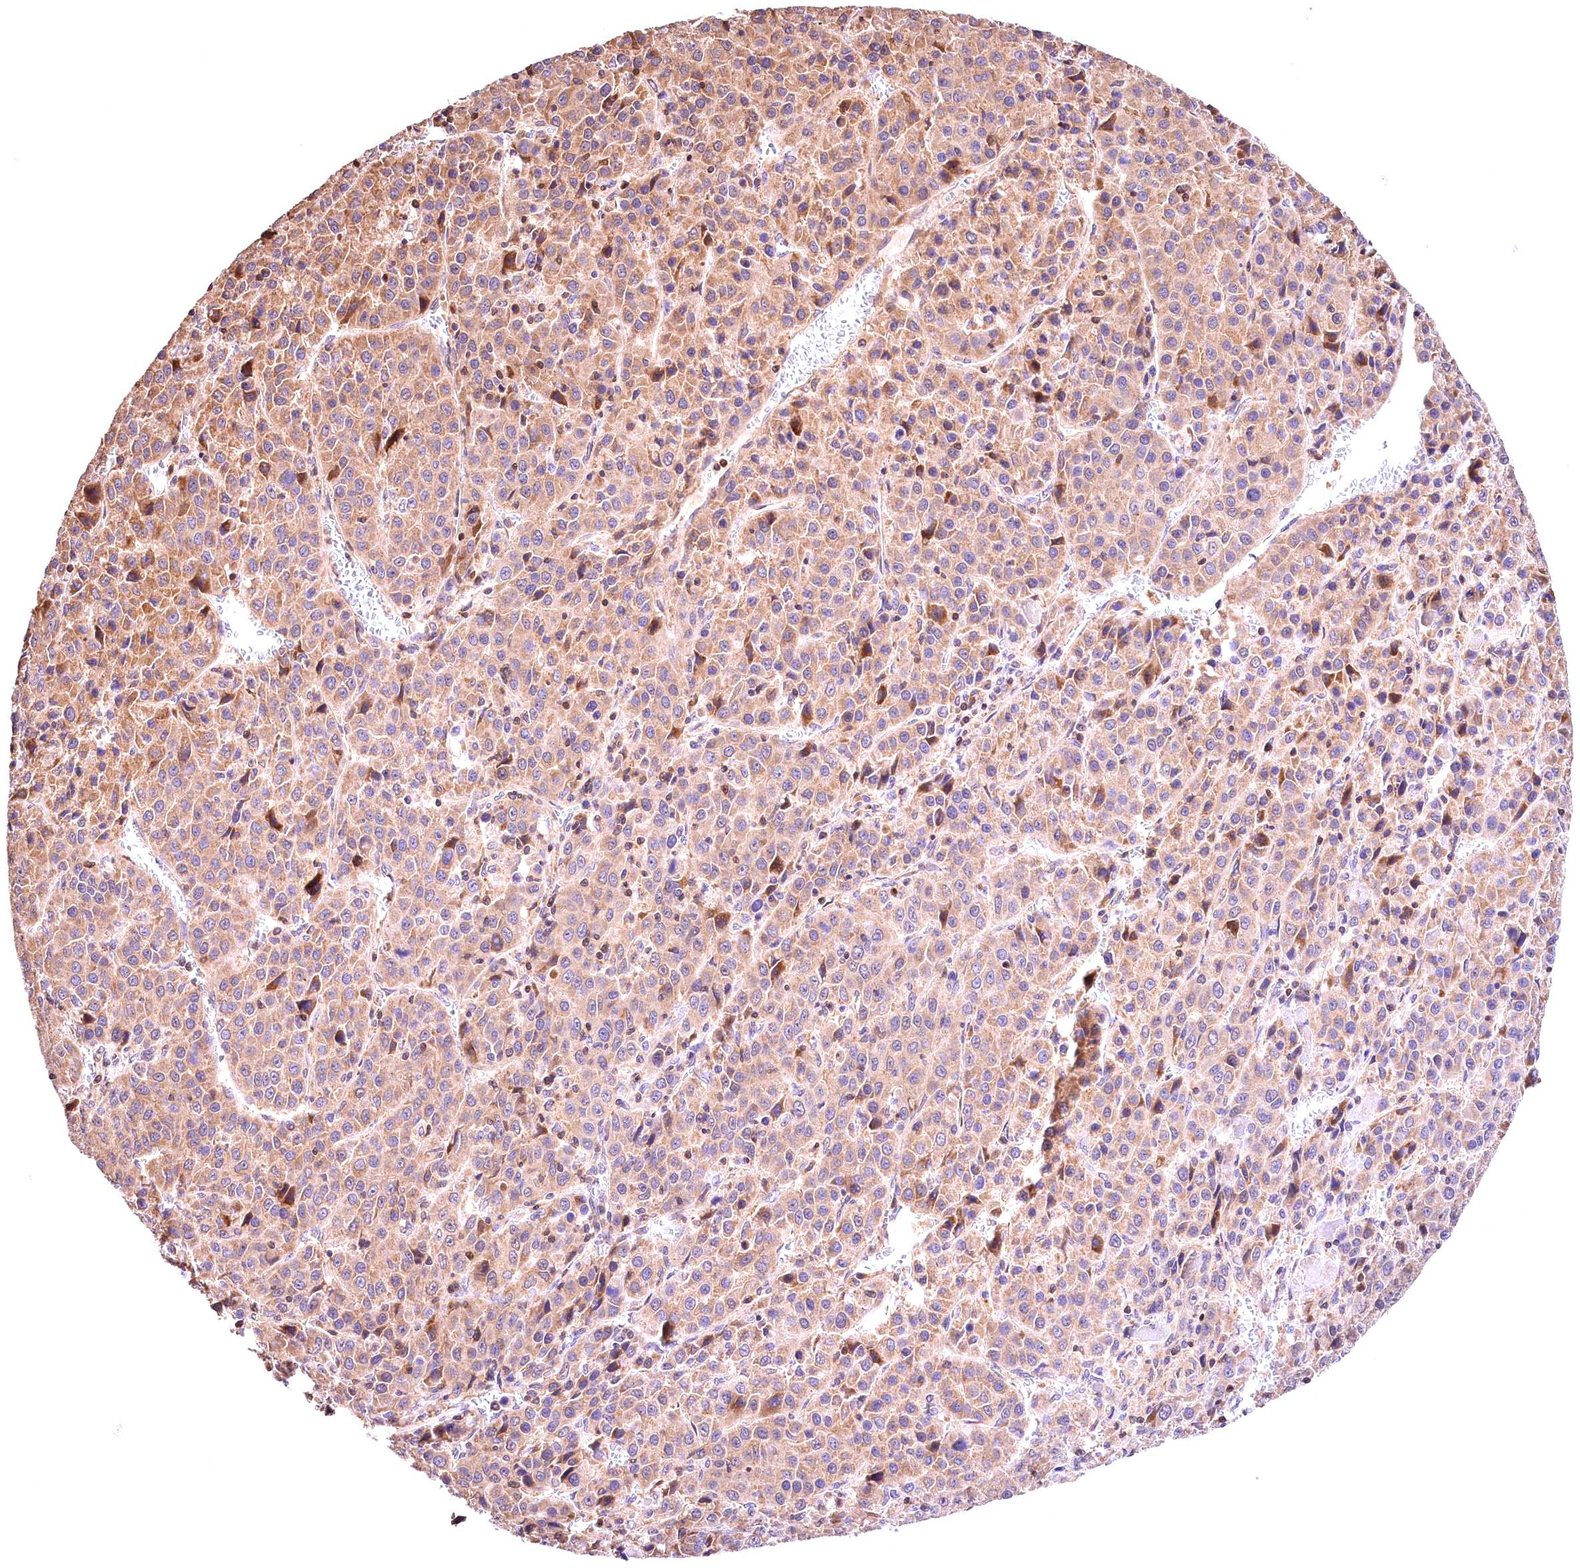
{"staining": {"intensity": "weak", "quantity": "25%-75%", "location": "cytoplasmic/membranous"}, "tissue": "liver cancer", "cell_type": "Tumor cells", "image_type": "cancer", "snomed": [{"axis": "morphology", "description": "Carcinoma, Hepatocellular, NOS"}, {"axis": "topography", "description": "Liver"}], "caption": "About 25%-75% of tumor cells in human liver cancer show weak cytoplasmic/membranous protein expression as visualized by brown immunohistochemical staining.", "gene": "KPTN", "patient": {"sex": "female", "age": 53}}